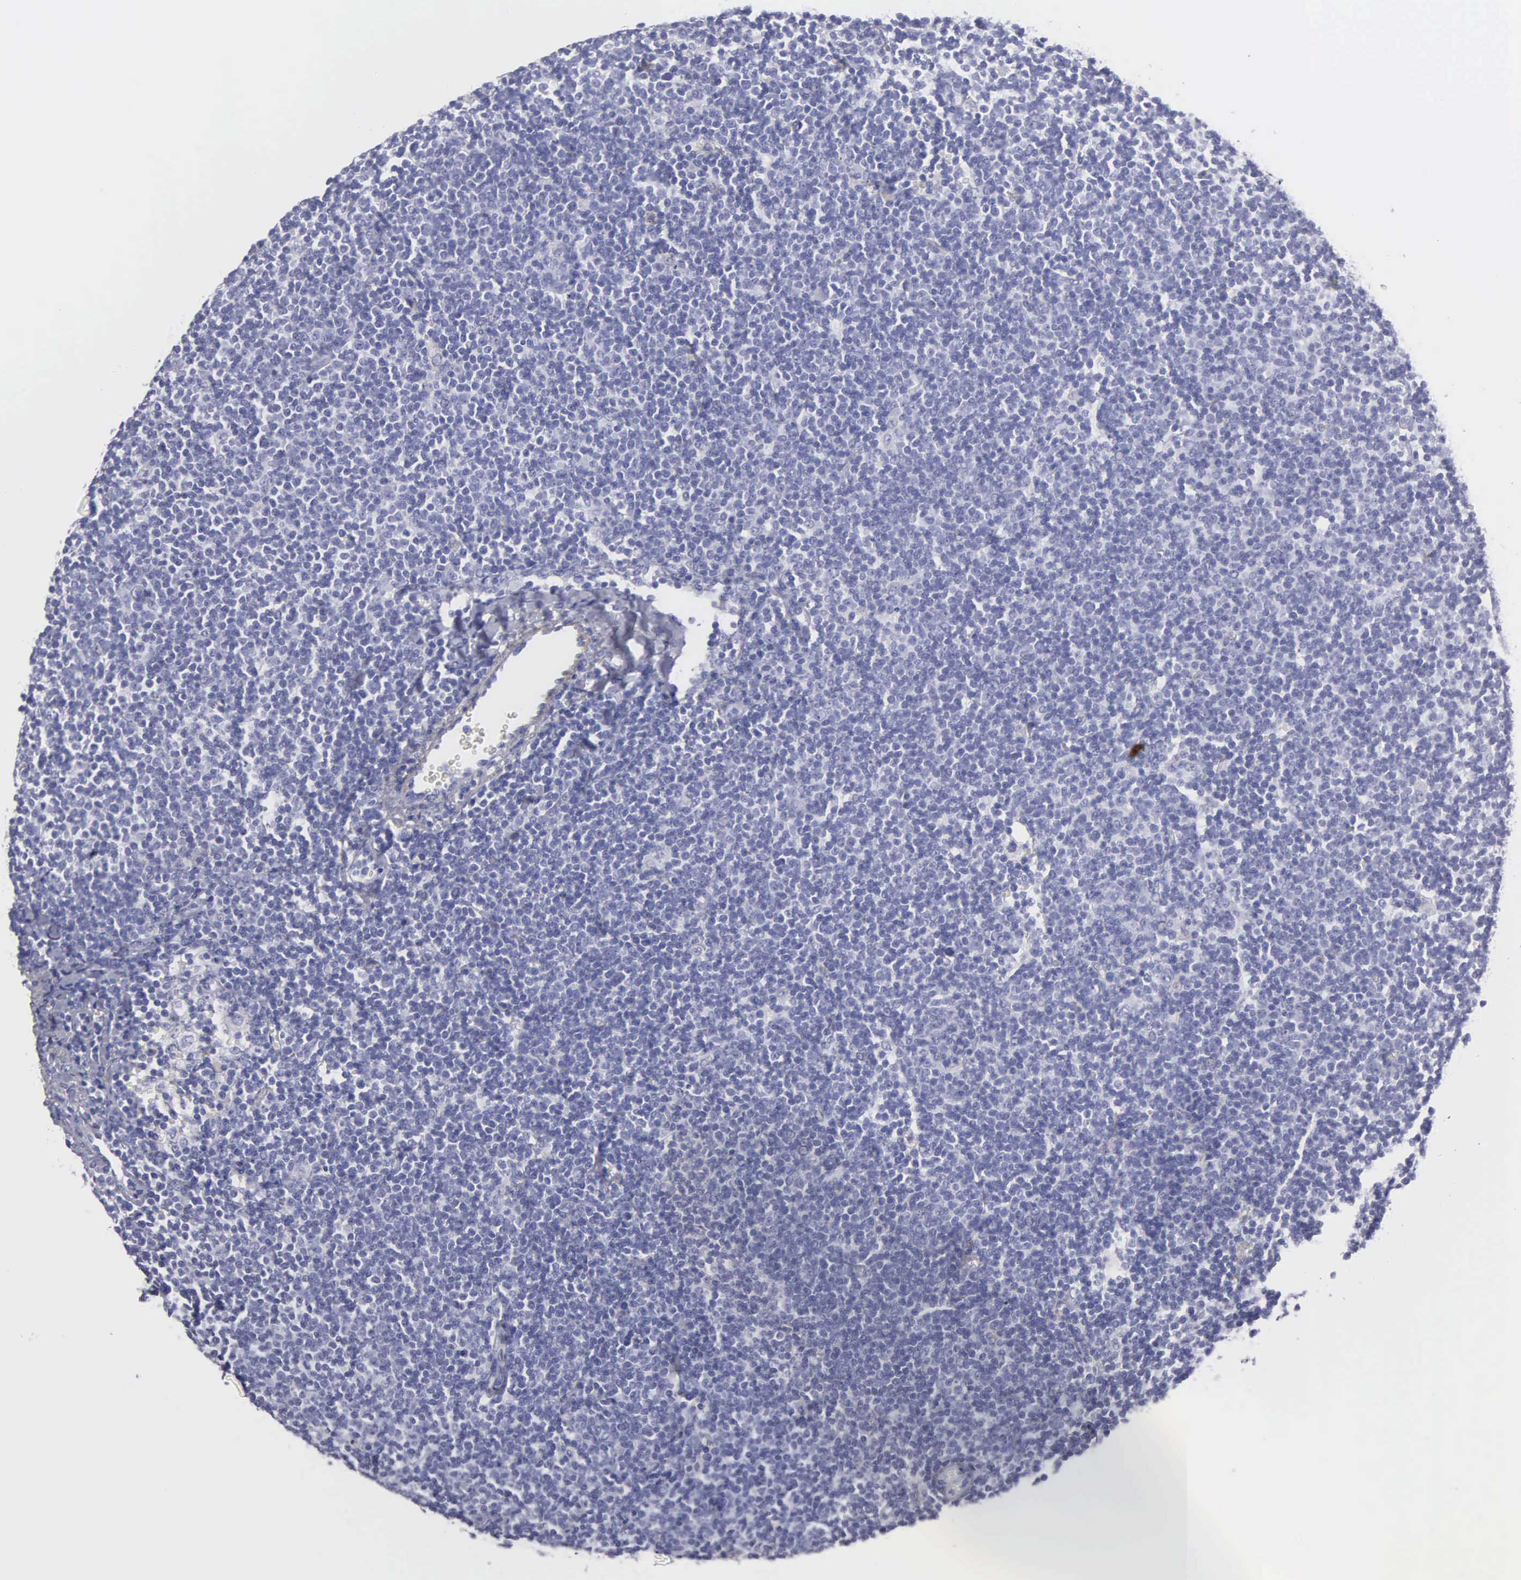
{"staining": {"intensity": "negative", "quantity": "none", "location": "none"}, "tissue": "lymphoma", "cell_type": "Tumor cells", "image_type": "cancer", "snomed": [{"axis": "morphology", "description": "Malignant lymphoma, non-Hodgkin's type, Low grade"}, {"axis": "topography", "description": "Lymph node"}], "caption": "The micrograph reveals no significant expression in tumor cells of lymphoma. Brightfield microscopy of IHC stained with DAB (brown) and hematoxylin (blue), captured at high magnification.", "gene": "FBLN5", "patient": {"sex": "male", "age": 65}}